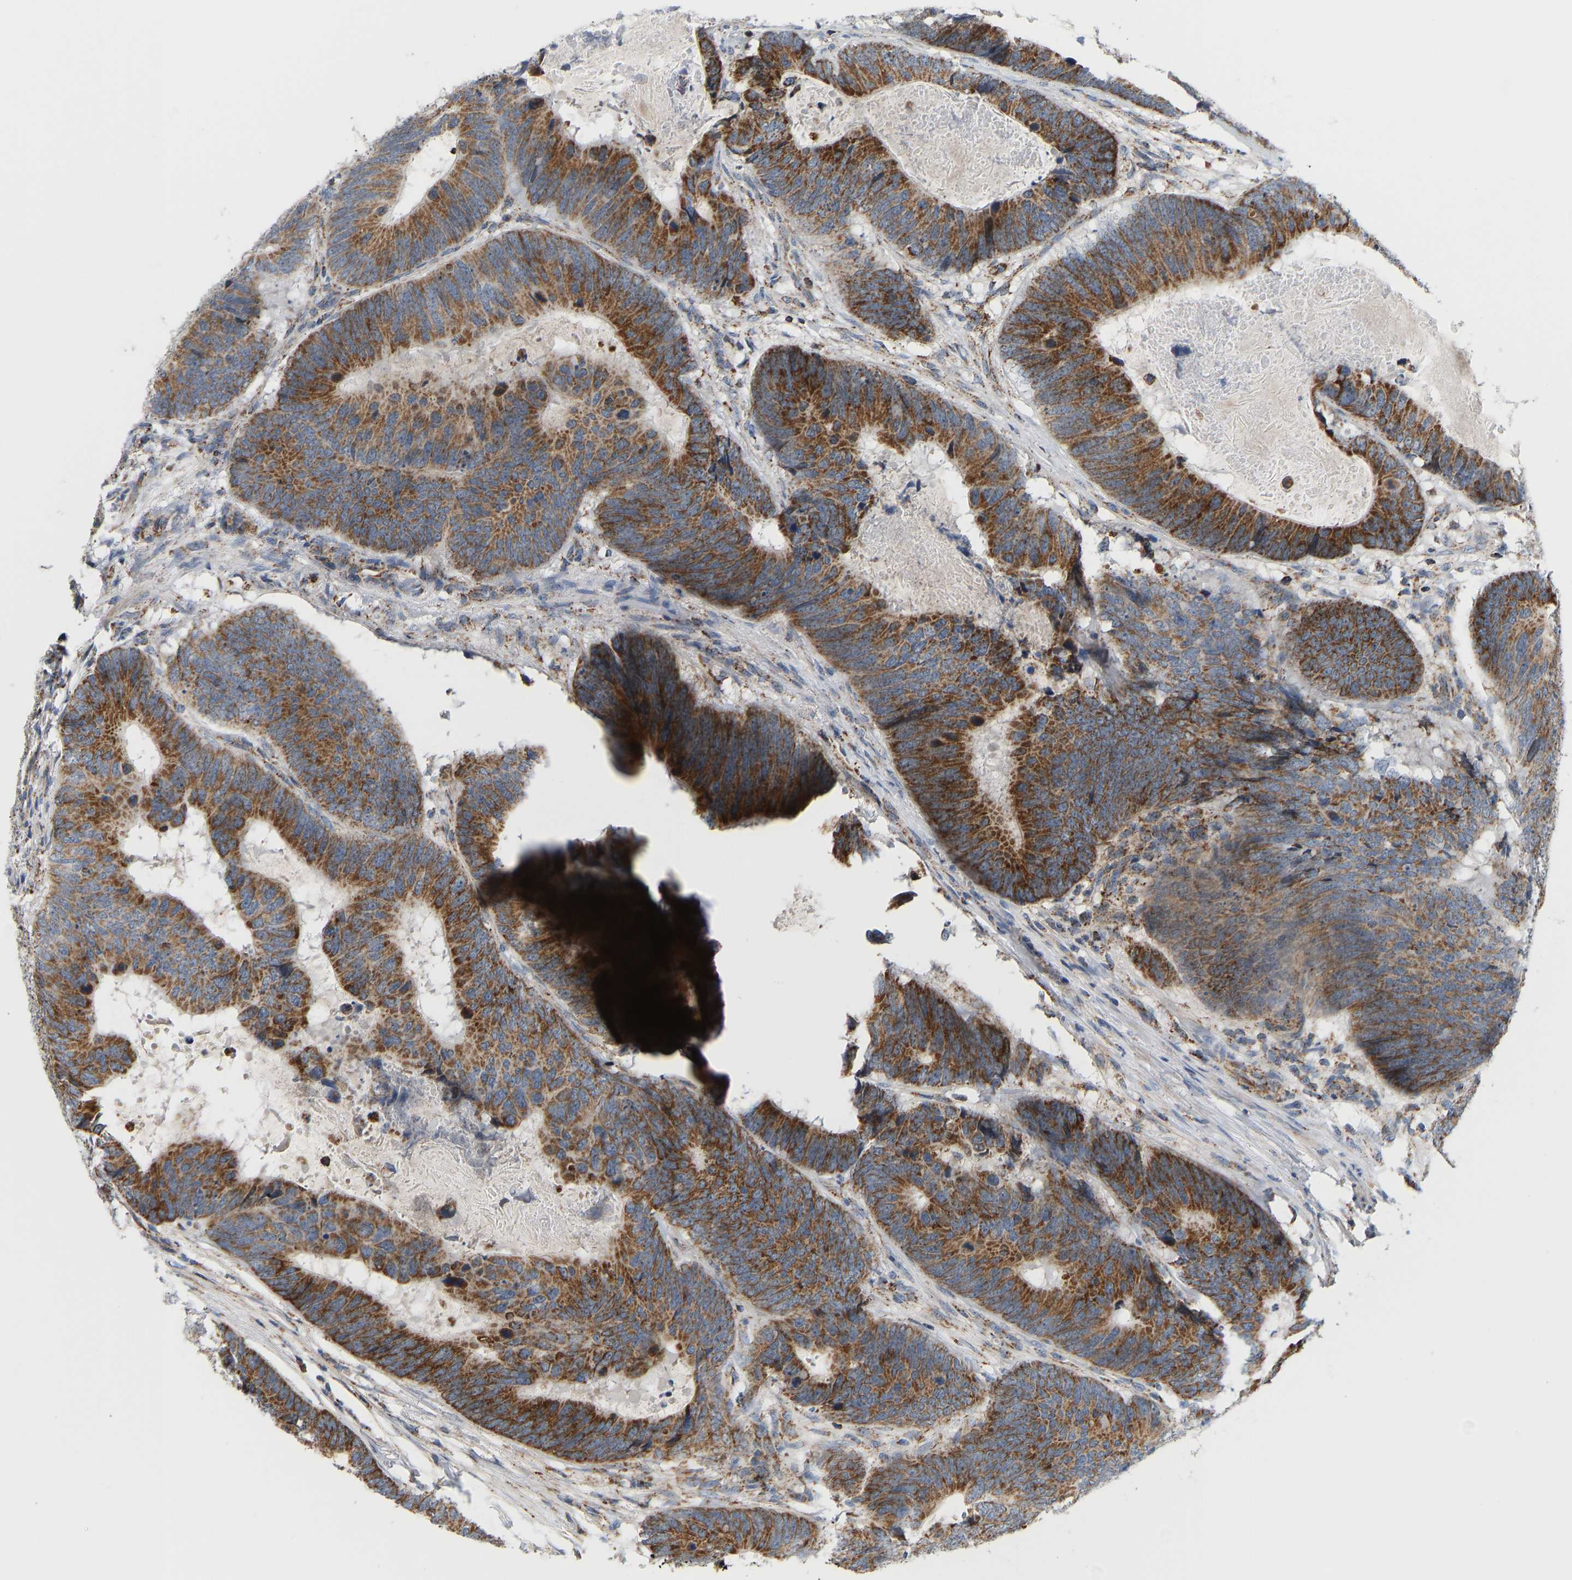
{"staining": {"intensity": "strong", "quantity": ">75%", "location": "cytoplasmic/membranous"}, "tissue": "colorectal cancer", "cell_type": "Tumor cells", "image_type": "cancer", "snomed": [{"axis": "morphology", "description": "Adenocarcinoma, NOS"}, {"axis": "topography", "description": "Colon"}], "caption": "Immunohistochemical staining of colorectal cancer reveals strong cytoplasmic/membranous protein positivity in approximately >75% of tumor cells.", "gene": "GPSM2", "patient": {"sex": "male", "age": 56}}